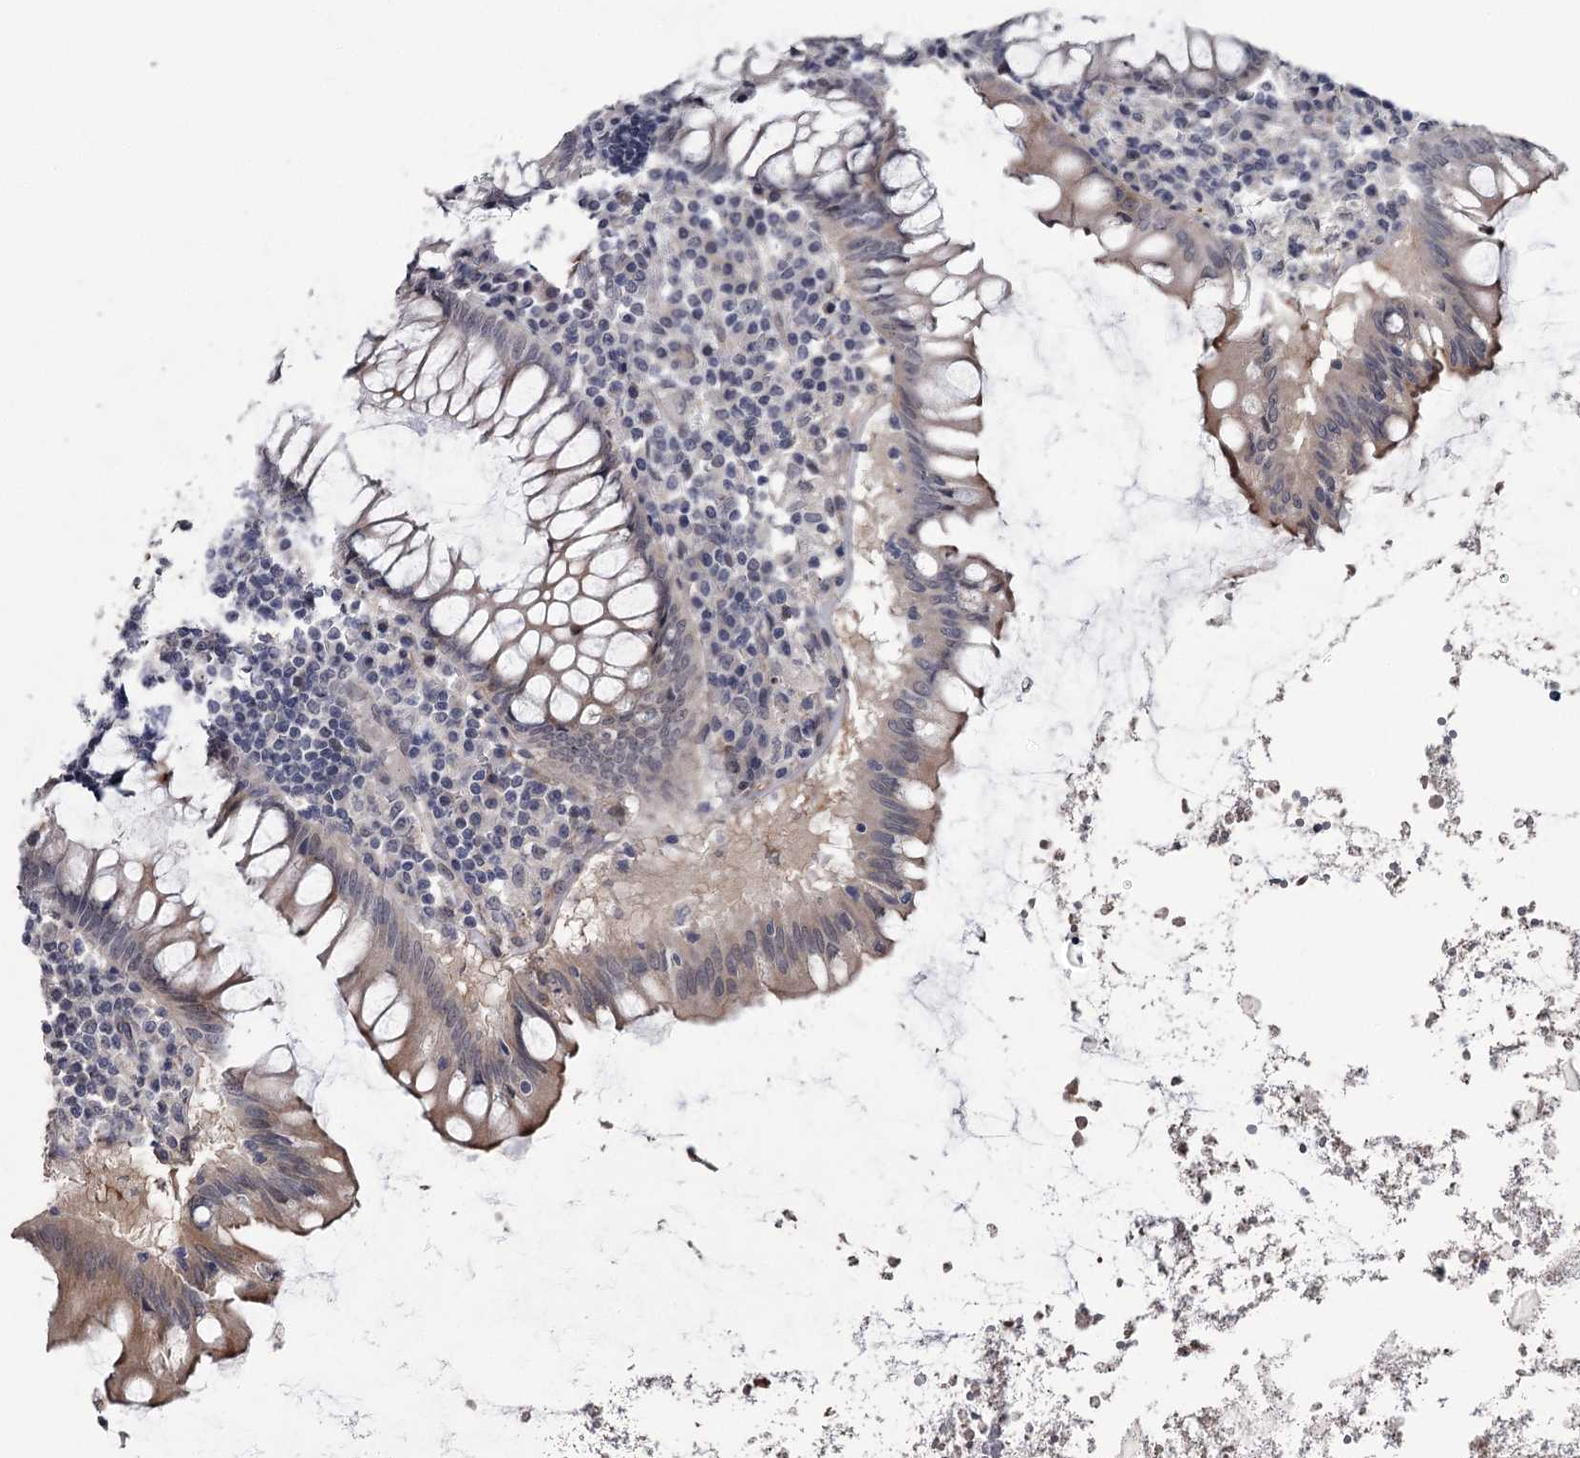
{"staining": {"intensity": "weak", "quantity": "25%-75%", "location": "cytoplasmic/membranous"}, "tissue": "appendix", "cell_type": "Glandular cells", "image_type": "normal", "snomed": [{"axis": "morphology", "description": "Normal tissue, NOS"}, {"axis": "topography", "description": "Appendix"}], "caption": "IHC micrograph of unremarkable appendix stained for a protein (brown), which exhibits low levels of weak cytoplasmic/membranous expression in approximately 25%-75% of glandular cells.", "gene": "PRPF40B", "patient": {"sex": "female", "age": 54}}